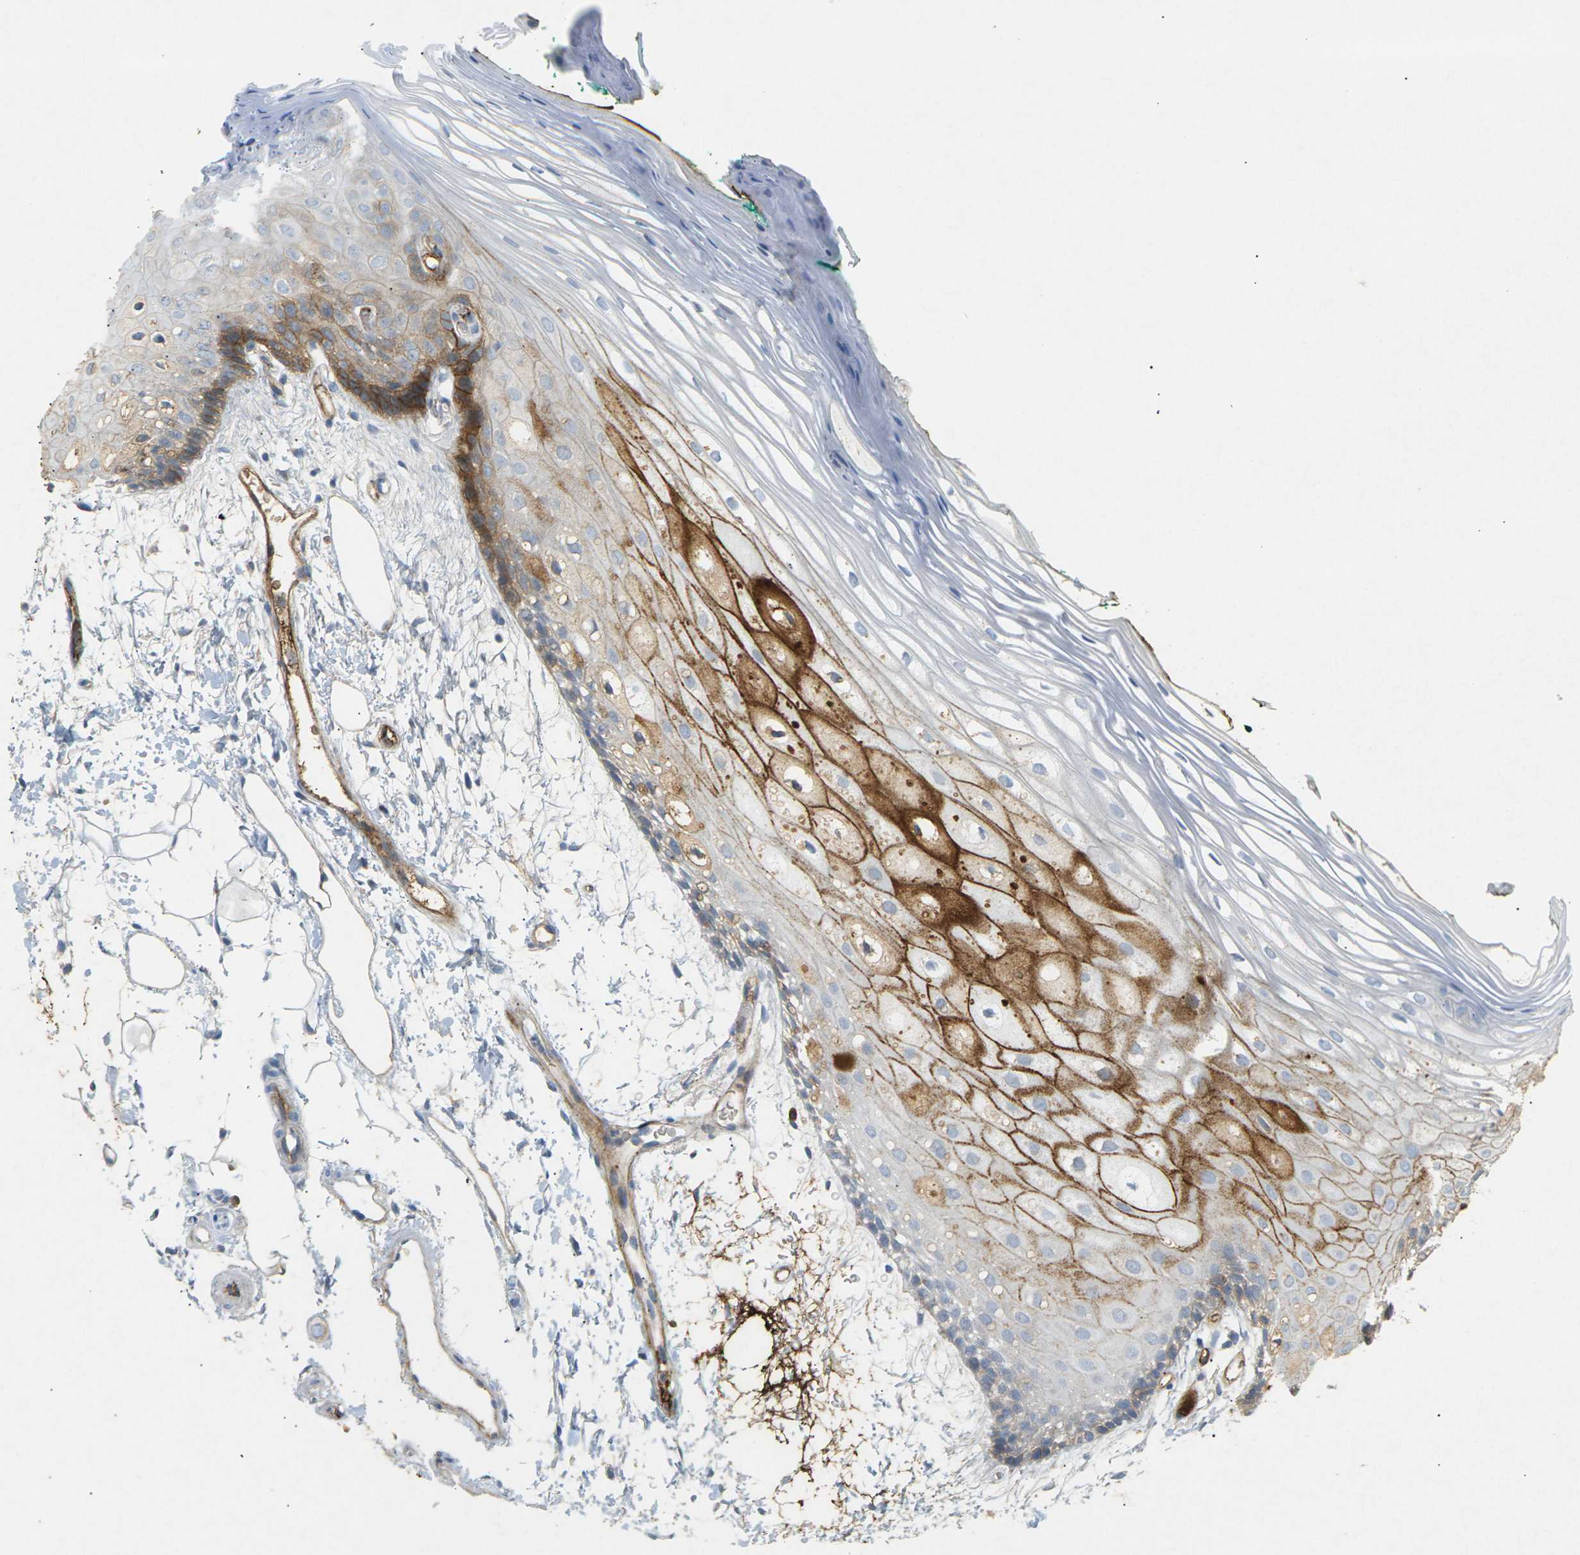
{"staining": {"intensity": "moderate", "quantity": "<25%", "location": "cytoplasmic/membranous"}, "tissue": "oral mucosa", "cell_type": "Squamous epithelial cells", "image_type": "normal", "snomed": [{"axis": "morphology", "description": "Normal tissue, NOS"}, {"axis": "topography", "description": "Skeletal muscle"}, {"axis": "topography", "description": "Oral tissue"}, {"axis": "topography", "description": "Peripheral nerve tissue"}], "caption": "Oral mucosa stained with DAB (3,3'-diaminobenzidine) IHC shows low levels of moderate cytoplasmic/membranous staining in approximately <25% of squamous epithelial cells.", "gene": "LIME1", "patient": {"sex": "female", "age": 84}}